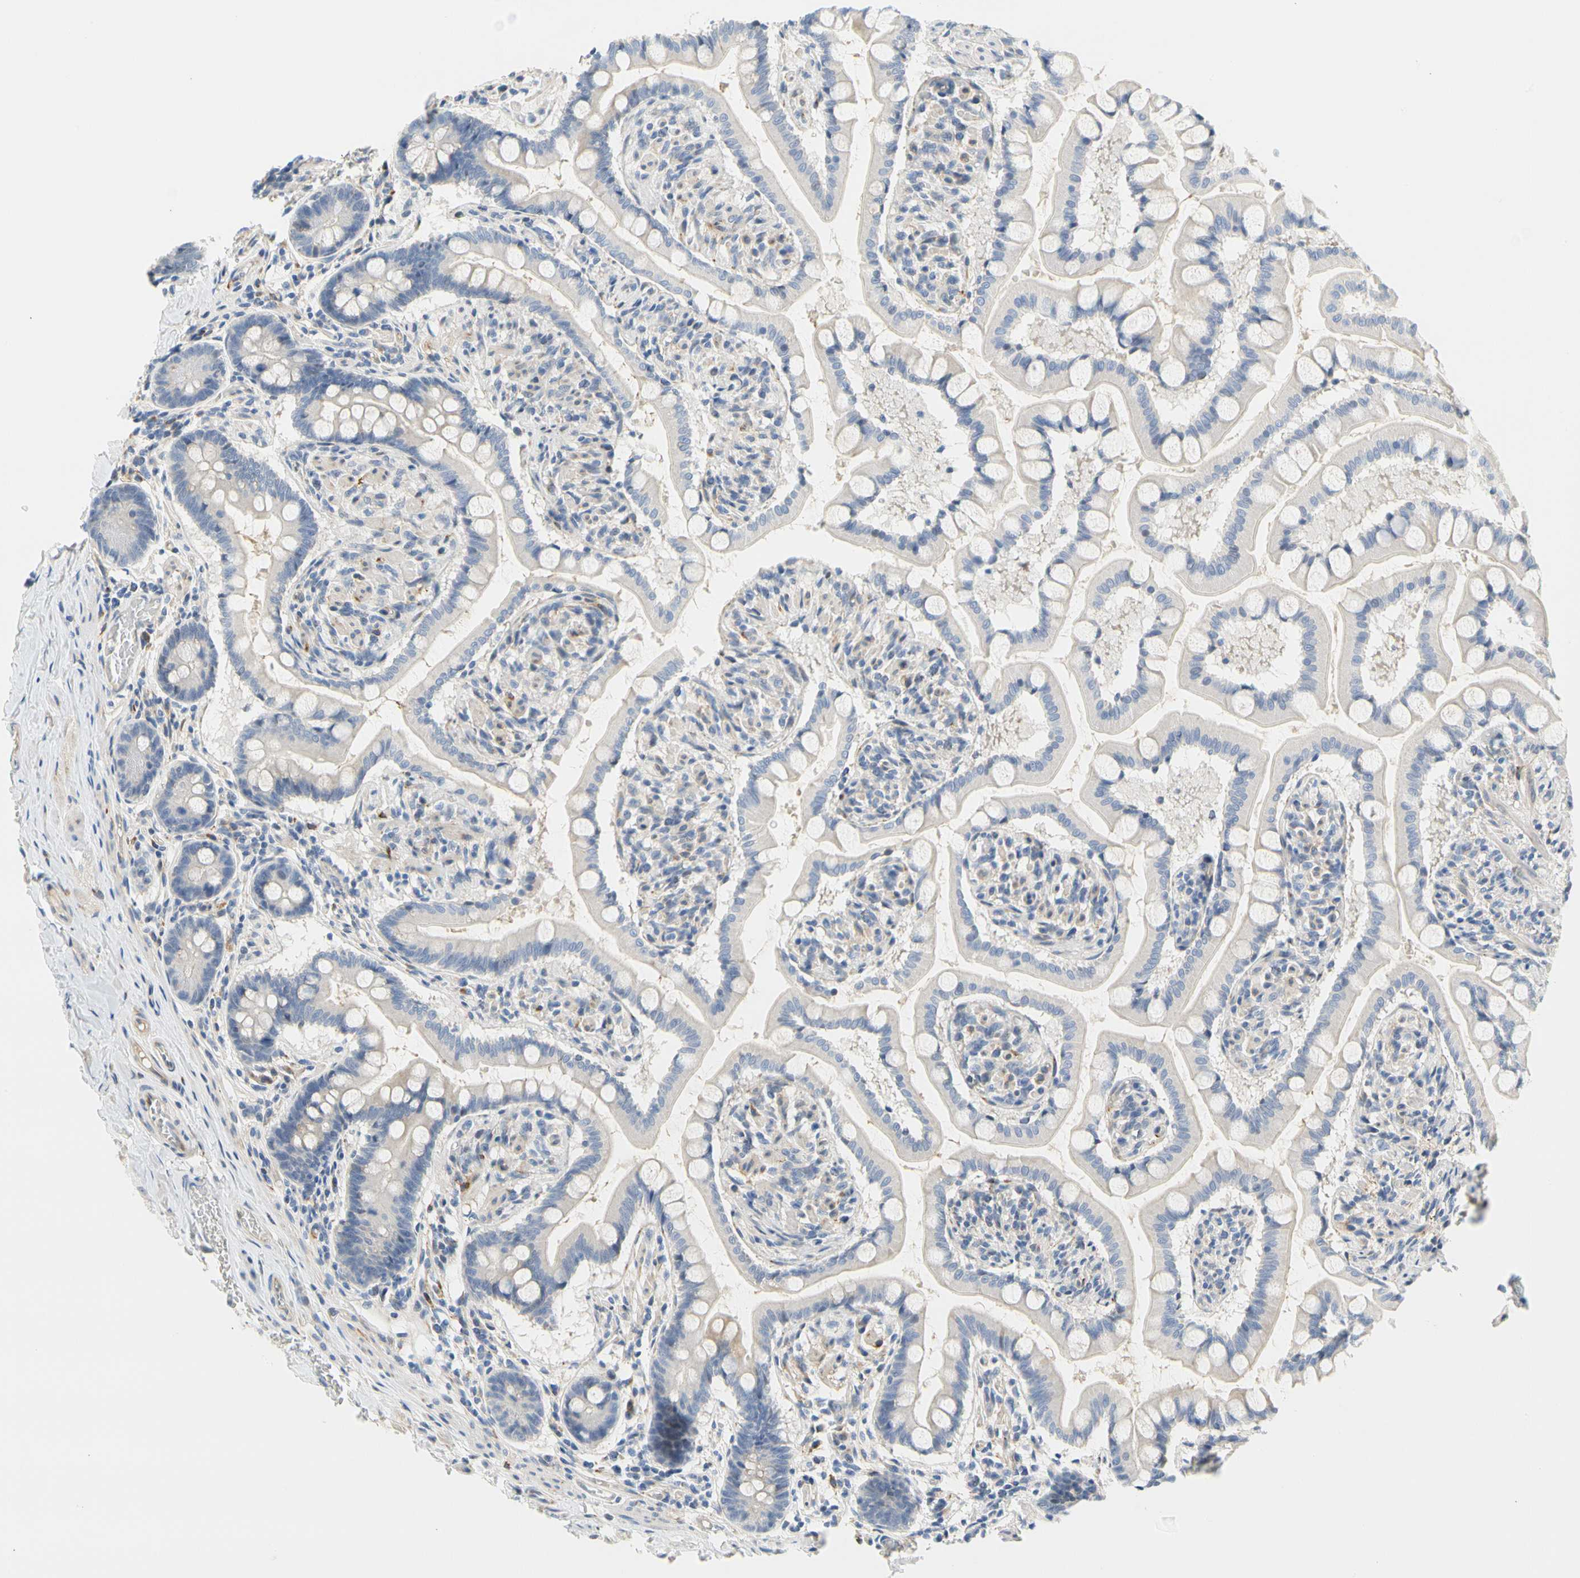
{"staining": {"intensity": "negative", "quantity": "none", "location": "none"}, "tissue": "small intestine", "cell_type": "Glandular cells", "image_type": "normal", "snomed": [{"axis": "morphology", "description": "Normal tissue, NOS"}, {"axis": "topography", "description": "Small intestine"}], "caption": "High magnification brightfield microscopy of normal small intestine stained with DAB (3,3'-diaminobenzidine) (brown) and counterstained with hematoxylin (blue): glandular cells show no significant staining. (Immunohistochemistry, brightfield microscopy, high magnification).", "gene": "ZNF236", "patient": {"sex": "male", "age": 41}}